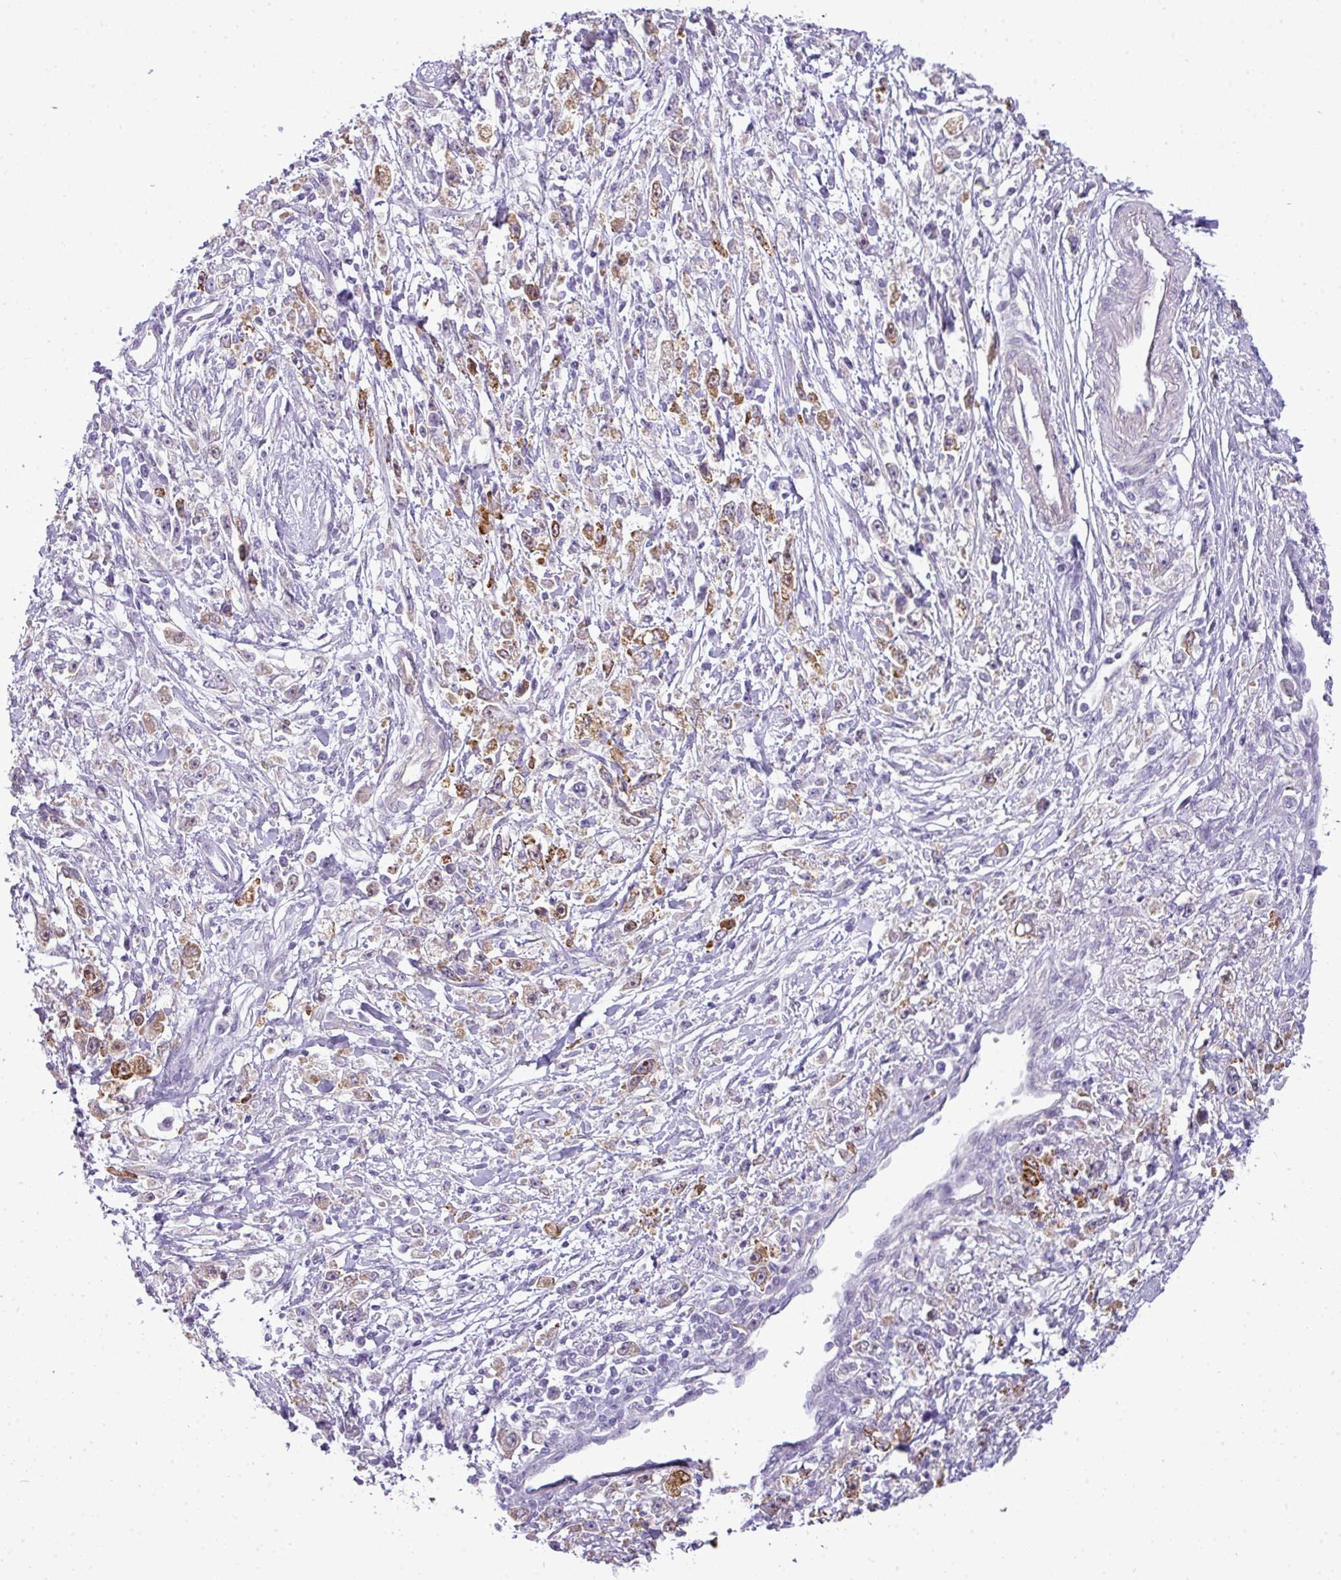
{"staining": {"intensity": "moderate", "quantity": "25%-75%", "location": "cytoplasmic/membranous"}, "tissue": "stomach cancer", "cell_type": "Tumor cells", "image_type": "cancer", "snomed": [{"axis": "morphology", "description": "Adenocarcinoma, NOS"}, {"axis": "topography", "description": "Stomach"}], "caption": "Stomach cancer (adenocarcinoma) stained for a protein displays moderate cytoplasmic/membranous positivity in tumor cells. Using DAB (3,3'-diaminobenzidine) (brown) and hematoxylin (blue) stains, captured at high magnification using brightfield microscopy.", "gene": "MAK16", "patient": {"sex": "female", "age": 59}}